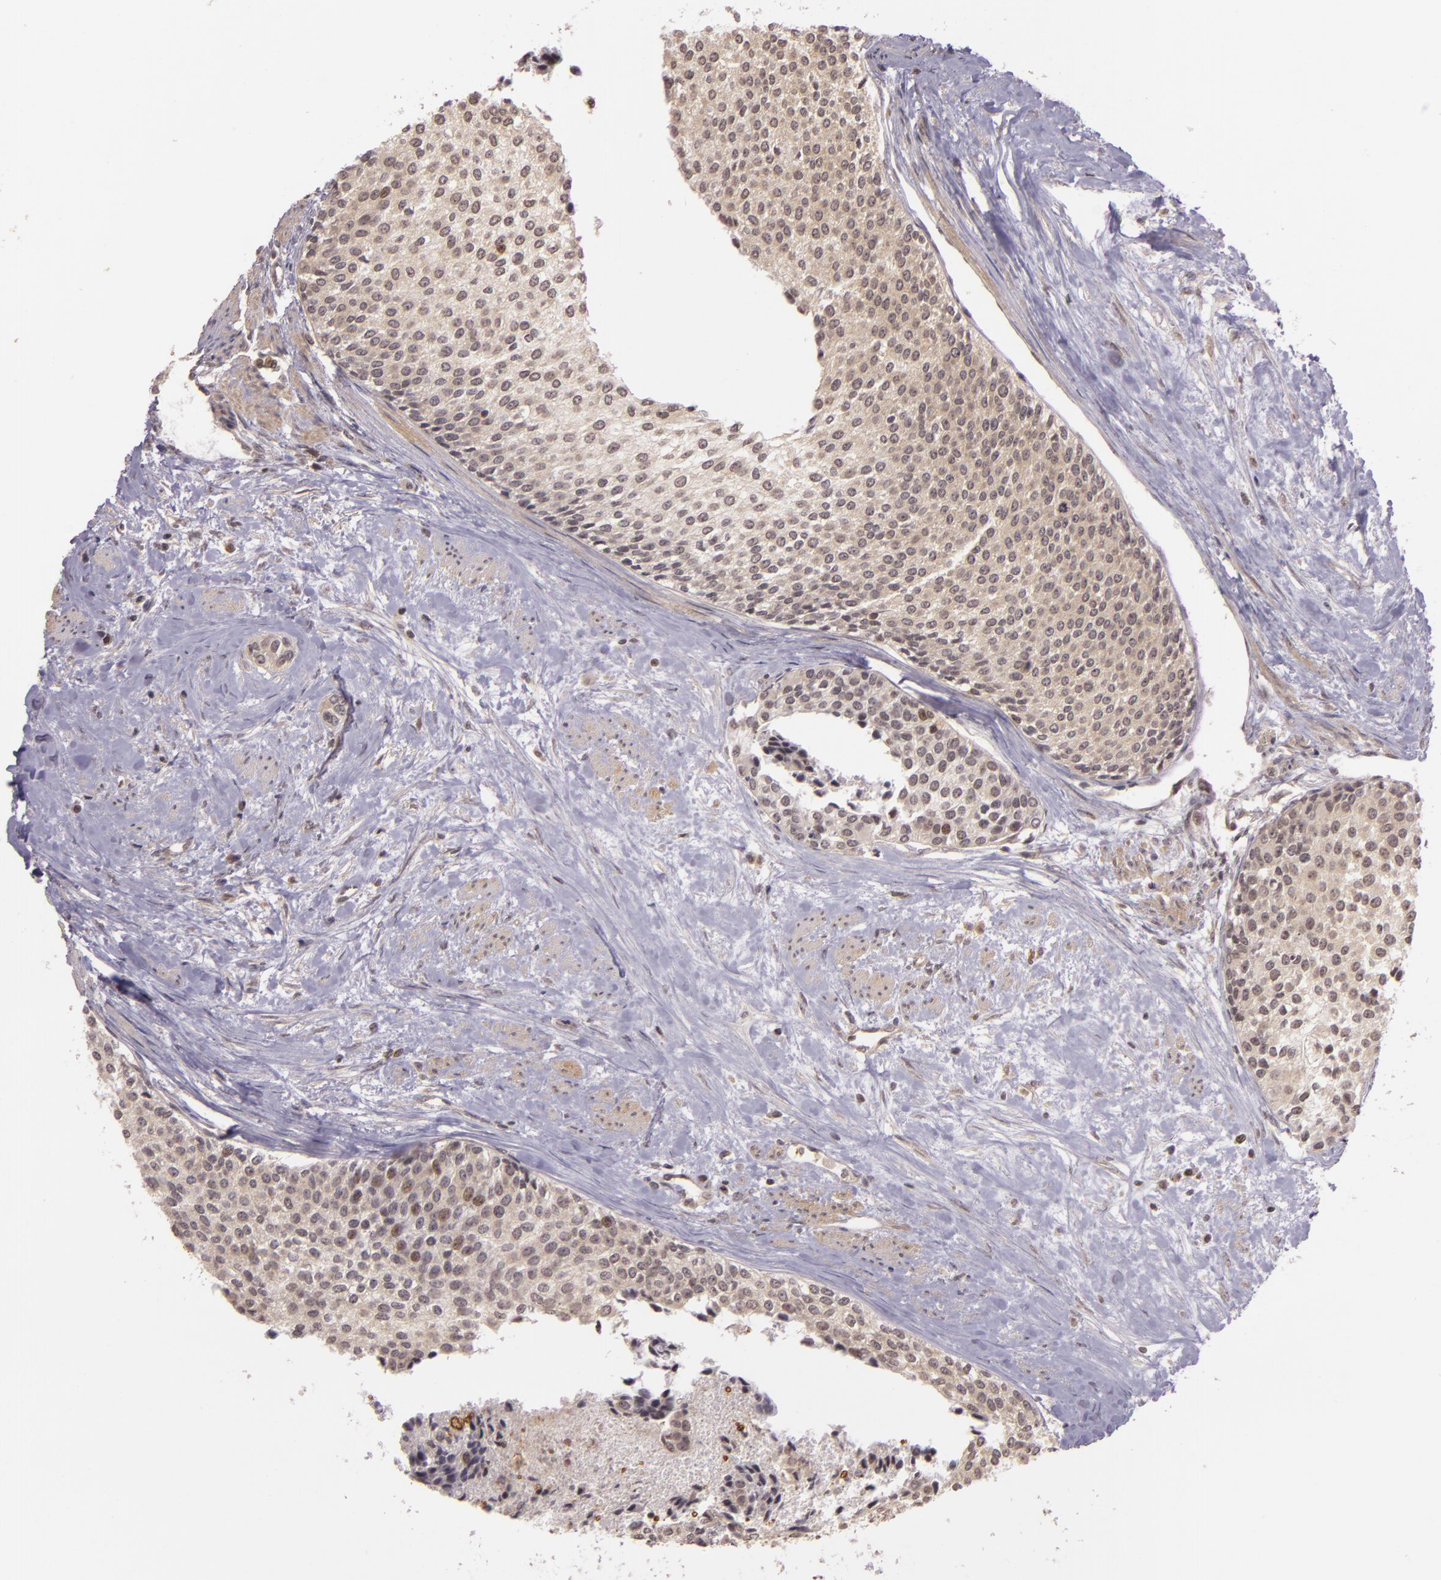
{"staining": {"intensity": "weak", "quantity": ">75%", "location": "cytoplasmic/membranous"}, "tissue": "urothelial cancer", "cell_type": "Tumor cells", "image_type": "cancer", "snomed": [{"axis": "morphology", "description": "Urothelial carcinoma, Low grade"}, {"axis": "topography", "description": "Urinary bladder"}], "caption": "Protein positivity by immunohistochemistry (IHC) shows weak cytoplasmic/membranous staining in about >75% of tumor cells in urothelial carcinoma (low-grade).", "gene": "TXNRD2", "patient": {"sex": "female", "age": 73}}